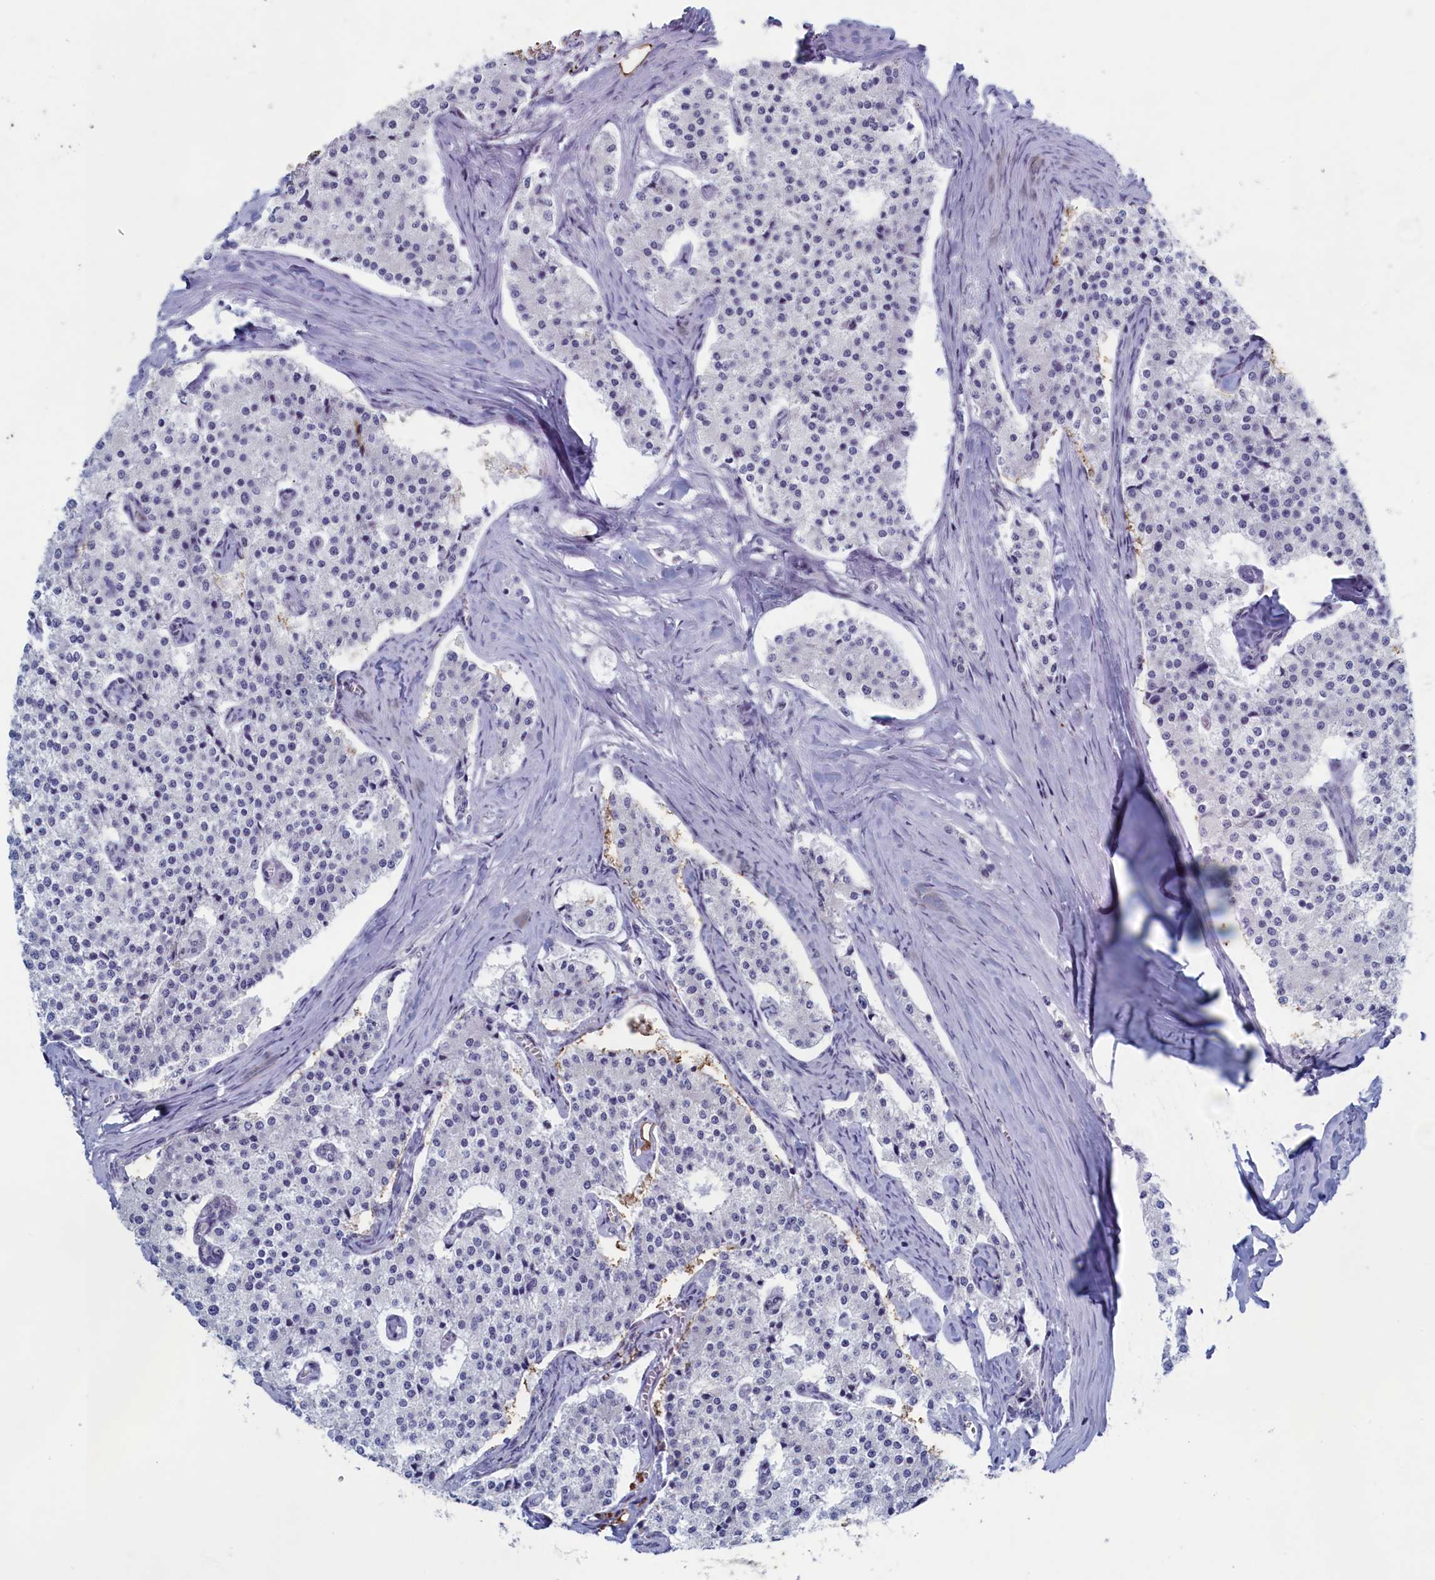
{"staining": {"intensity": "negative", "quantity": "none", "location": "none"}, "tissue": "carcinoid", "cell_type": "Tumor cells", "image_type": "cancer", "snomed": [{"axis": "morphology", "description": "Carcinoid, malignant, NOS"}, {"axis": "topography", "description": "Colon"}], "caption": "This is an IHC micrograph of human malignant carcinoid. There is no expression in tumor cells.", "gene": "WDR76", "patient": {"sex": "female", "age": 52}}